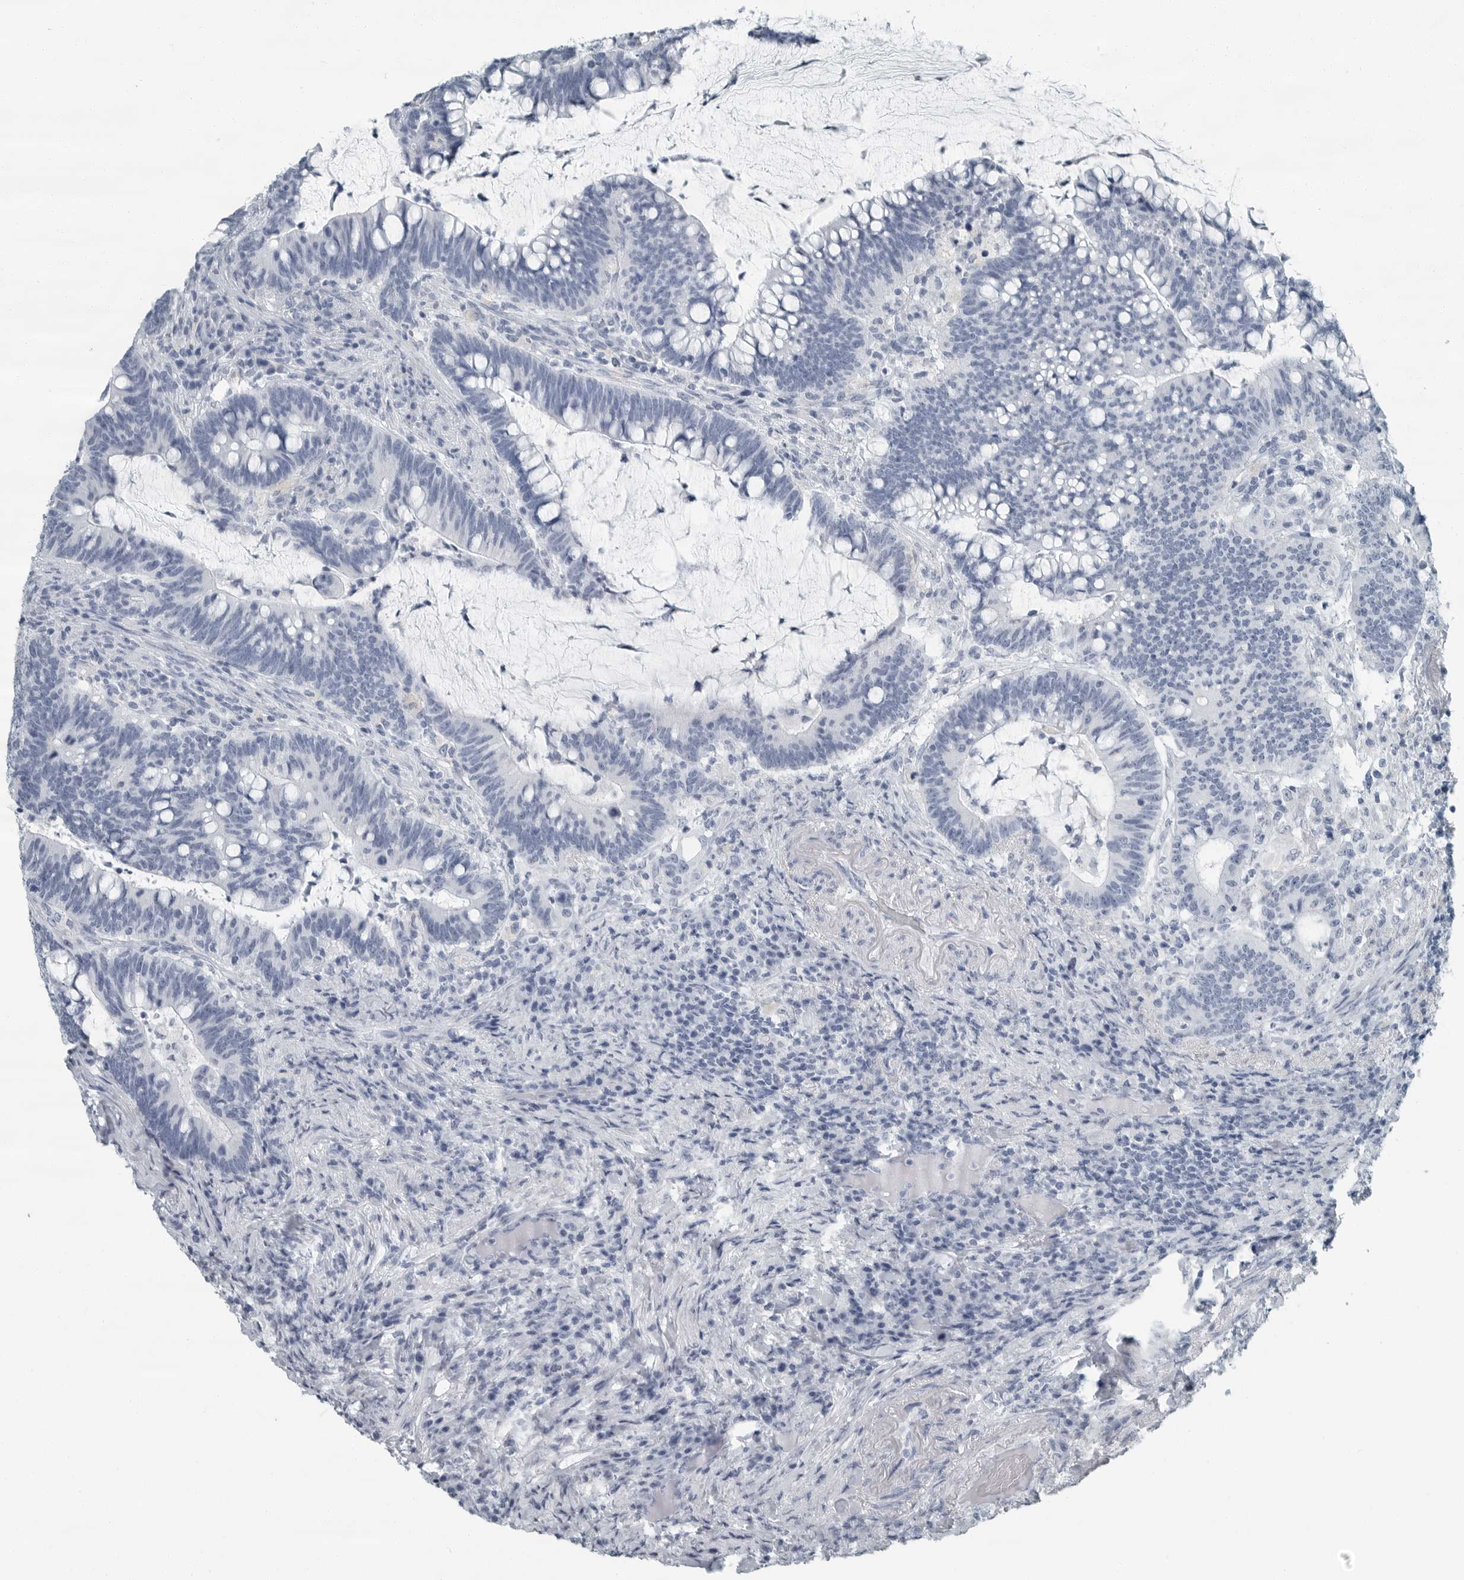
{"staining": {"intensity": "negative", "quantity": "none", "location": "none"}, "tissue": "colorectal cancer", "cell_type": "Tumor cells", "image_type": "cancer", "snomed": [{"axis": "morphology", "description": "Adenocarcinoma, NOS"}, {"axis": "topography", "description": "Colon"}], "caption": "Tumor cells are negative for protein expression in human colorectal cancer.", "gene": "FABP6", "patient": {"sex": "female", "age": 66}}